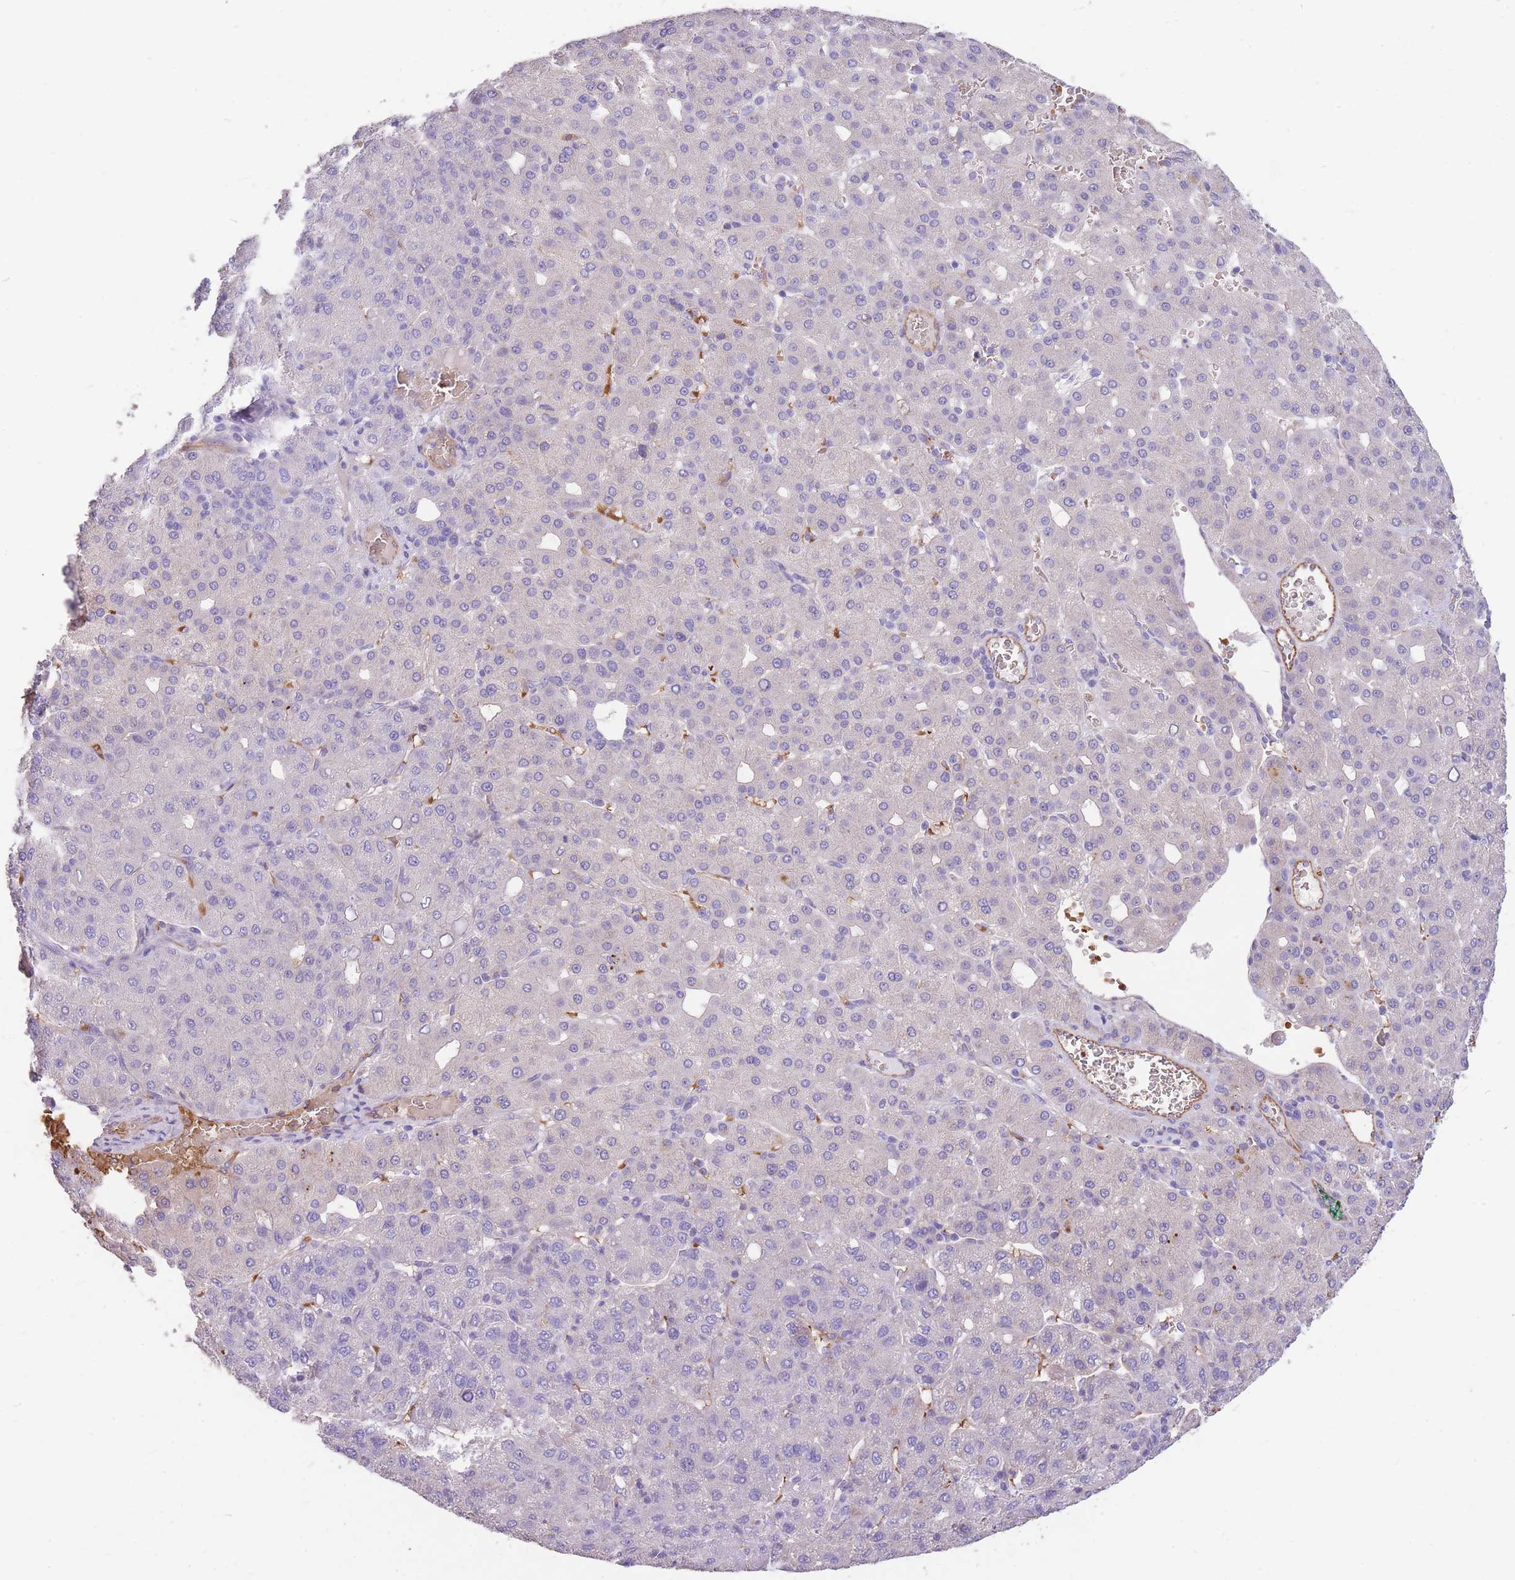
{"staining": {"intensity": "negative", "quantity": "none", "location": "none"}, "tissue": "liver cancer", "cell_type": "Tumor cells", "image_type": "cancer", "snomed": [{"axis": "morphology", "description": "Carcinoma, Hepatocellular, NOS"}, {"axis": "topography", "description": "Liver"}], "caption": "Tumor cells show no significant positivity in liver cancer (hepatocellular carcinoma).", "gene": "ANKRD53", "patient": {"sex": "male", "age": 65}}